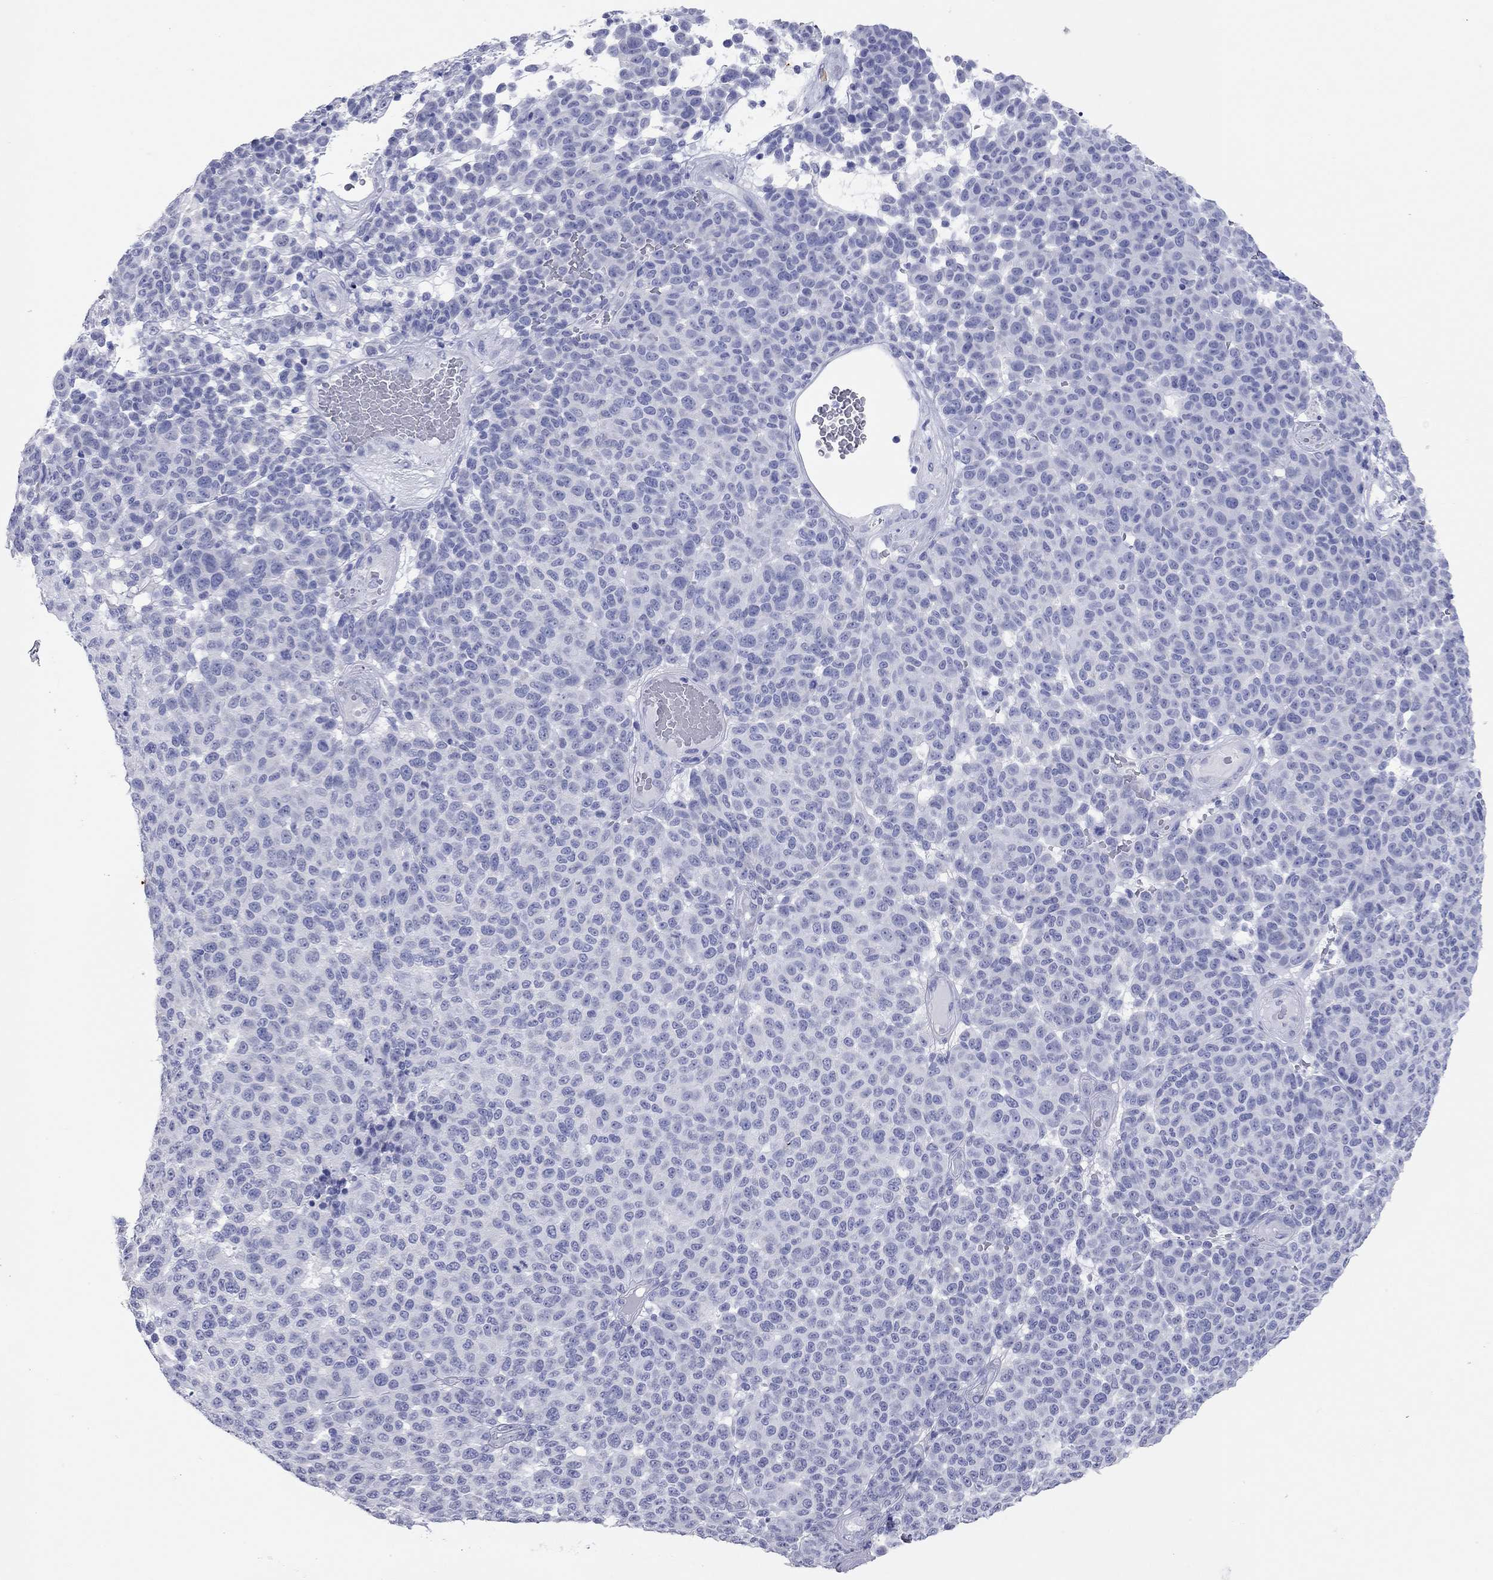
{"staining": {"intensity": "negative", "quantity": "none", "location": "none"}, "tissue": "melanoma", "cell_type": "Tumor cells", "image_type": "cancer", "snomed": [{"axis": "morphology", "description": "Malignant melanoma, NOS"}, {"axis": "topography", "description": "Skin"}], "caption": "Tumor cells are negative for brown protein staining in melanoma.", "gene": "VSIG10", "patient": {"sex": "male", "age": 59}}